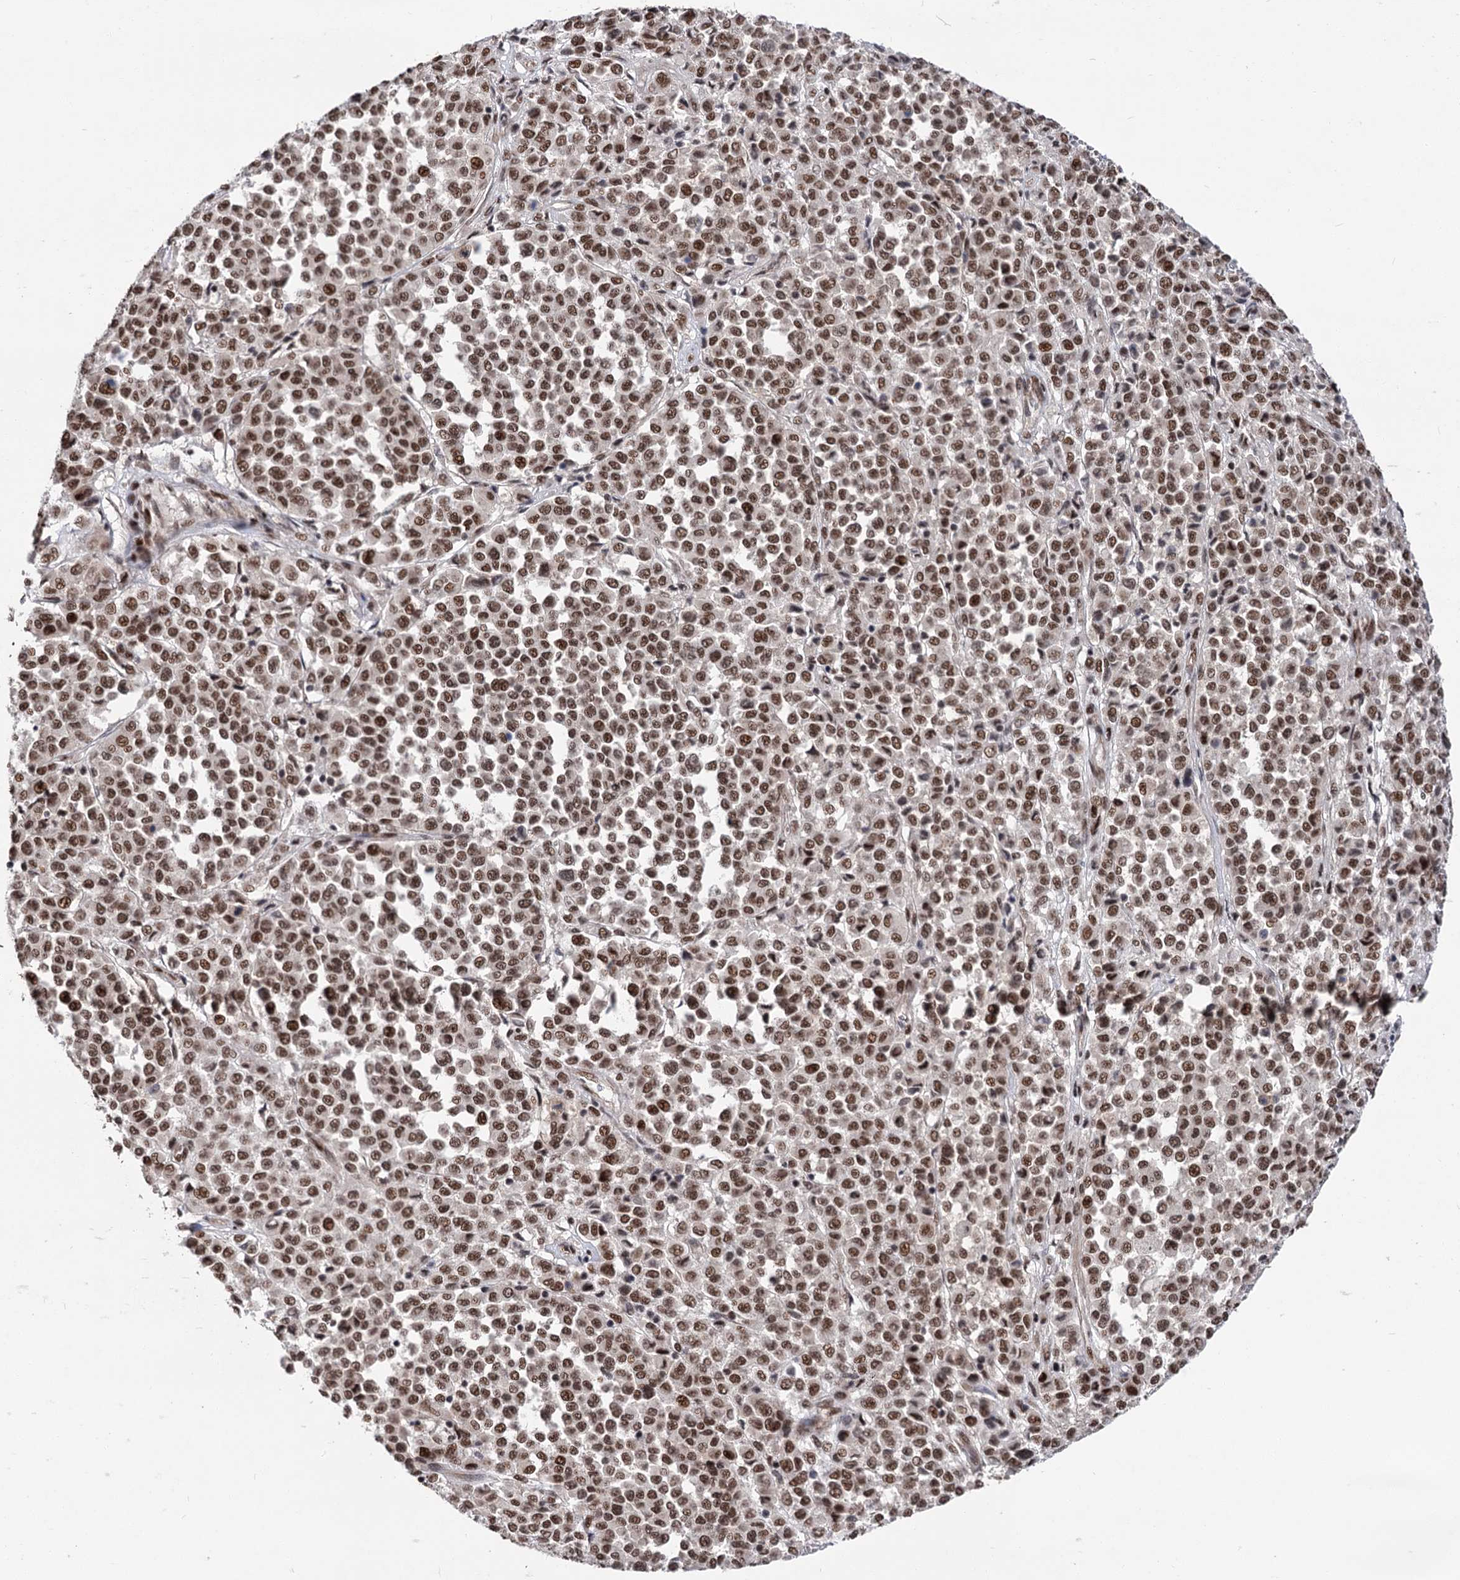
{"staining": {"intensity": "moderate", "quantity": ">75%", "location": "nuclear"}, "tissue": "melanoma", "cell_type": "Tumor cells", "image_type": "cancer", "snomed": [{"axis": "morphology", "description": "Malignant melanoma, Metastatic site"}, {"axis": "topography", "description": "Pancreas"}], "caption": "A brown stain labels moderate nuclear staining of a protein in malignant melanoma (metastatic site) tumor cells.", "gene": "MAML1", "patient": {"sex": "female", "age": 30}}